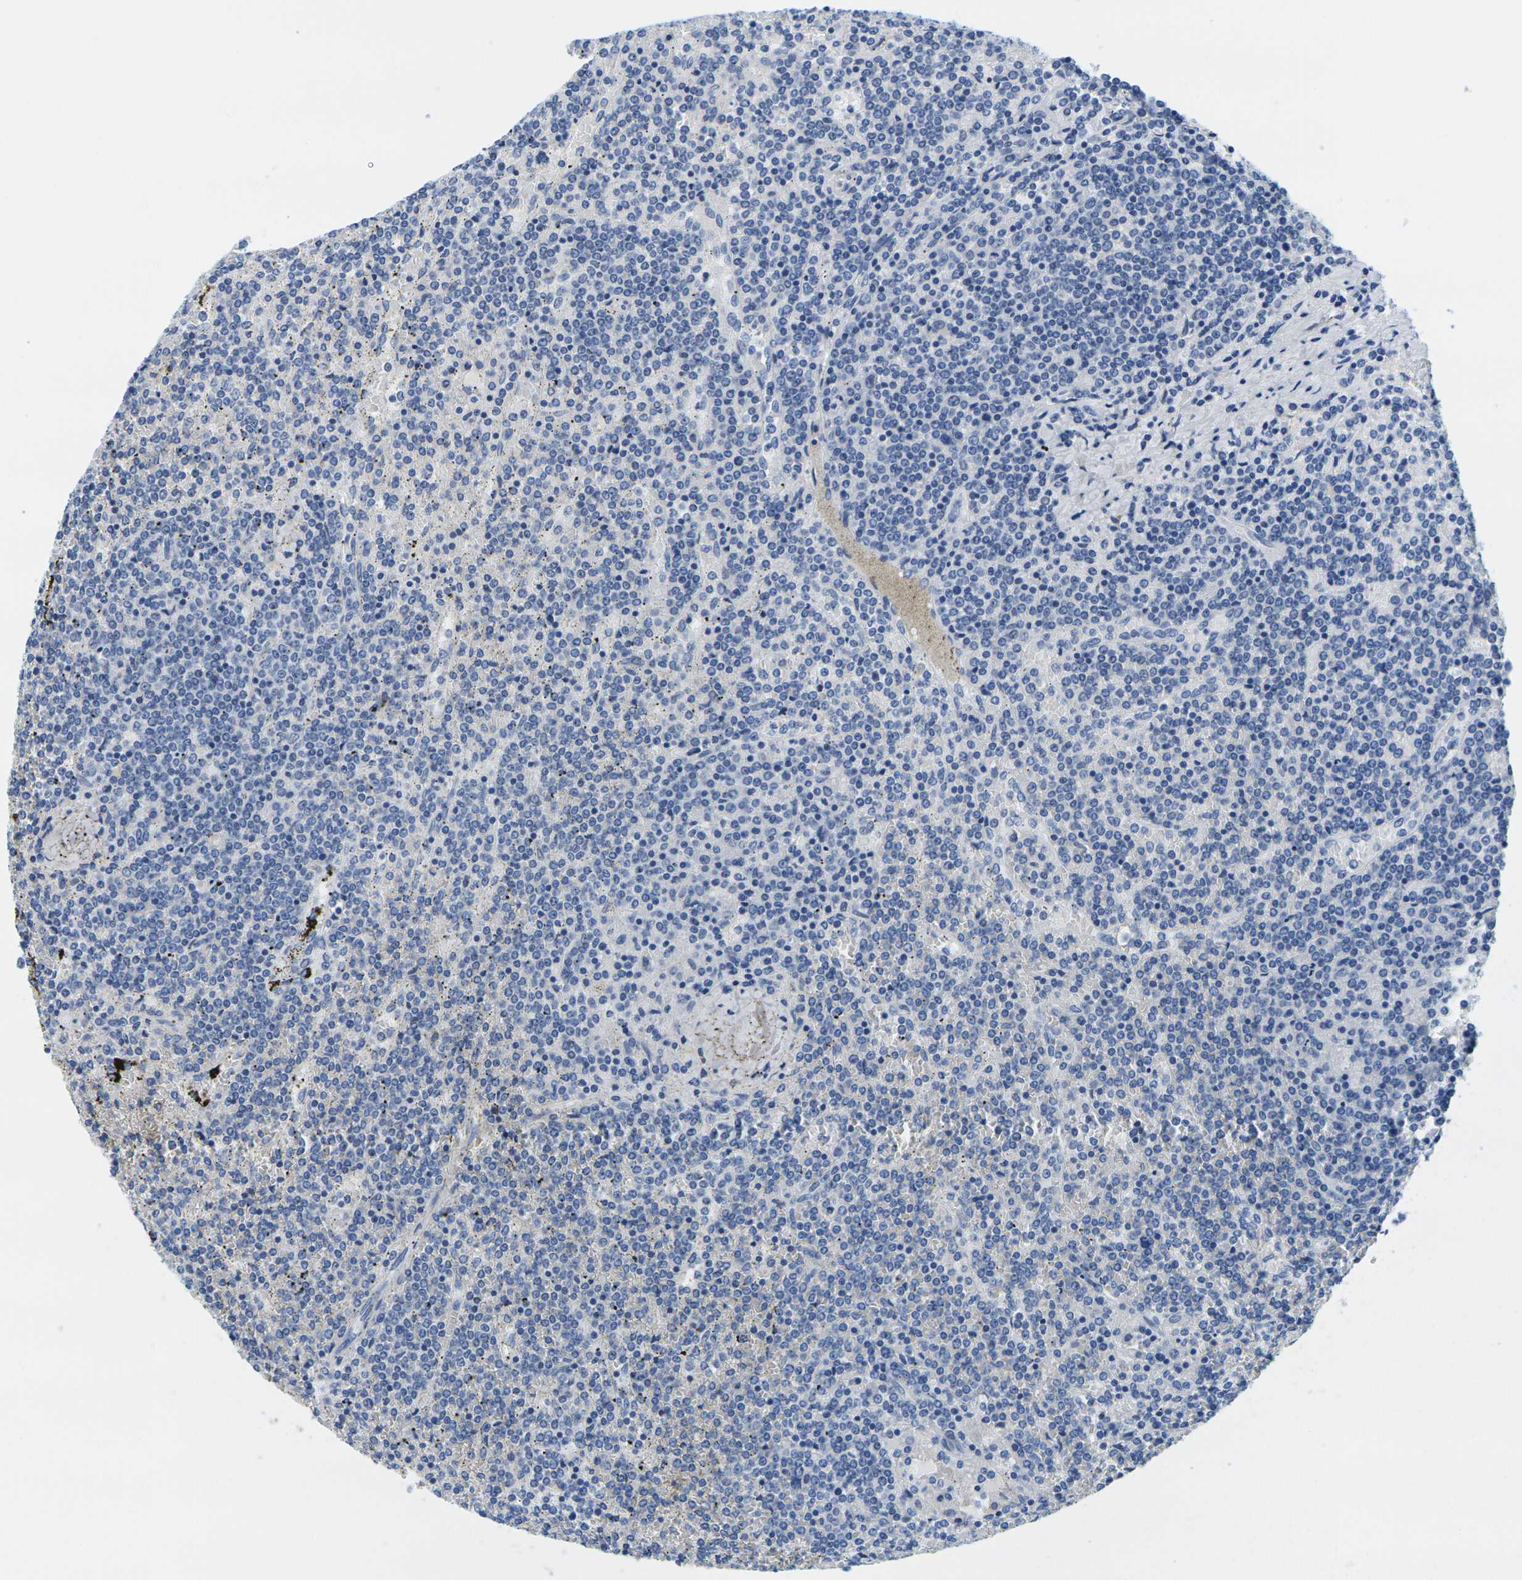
{"staining": {"intensity": "negative", "quantity": "none", "location": "none"}, "tissue": "lymphoma", "cell_type": "Tumor cells", "image_type": "cancer", "snomed": [{"axis": "morphology", "description": "Malignant lymphoma, non-Hodgkin's type, Low grade"}, {"axis": "topography", "description": "Spleen"}], "caption": "Immunohistochemical staining of human lymphoma displays no significant expression in tumor cells.", "gene": "FAM3D", "patient": {"sex": "female", "age": 19}}